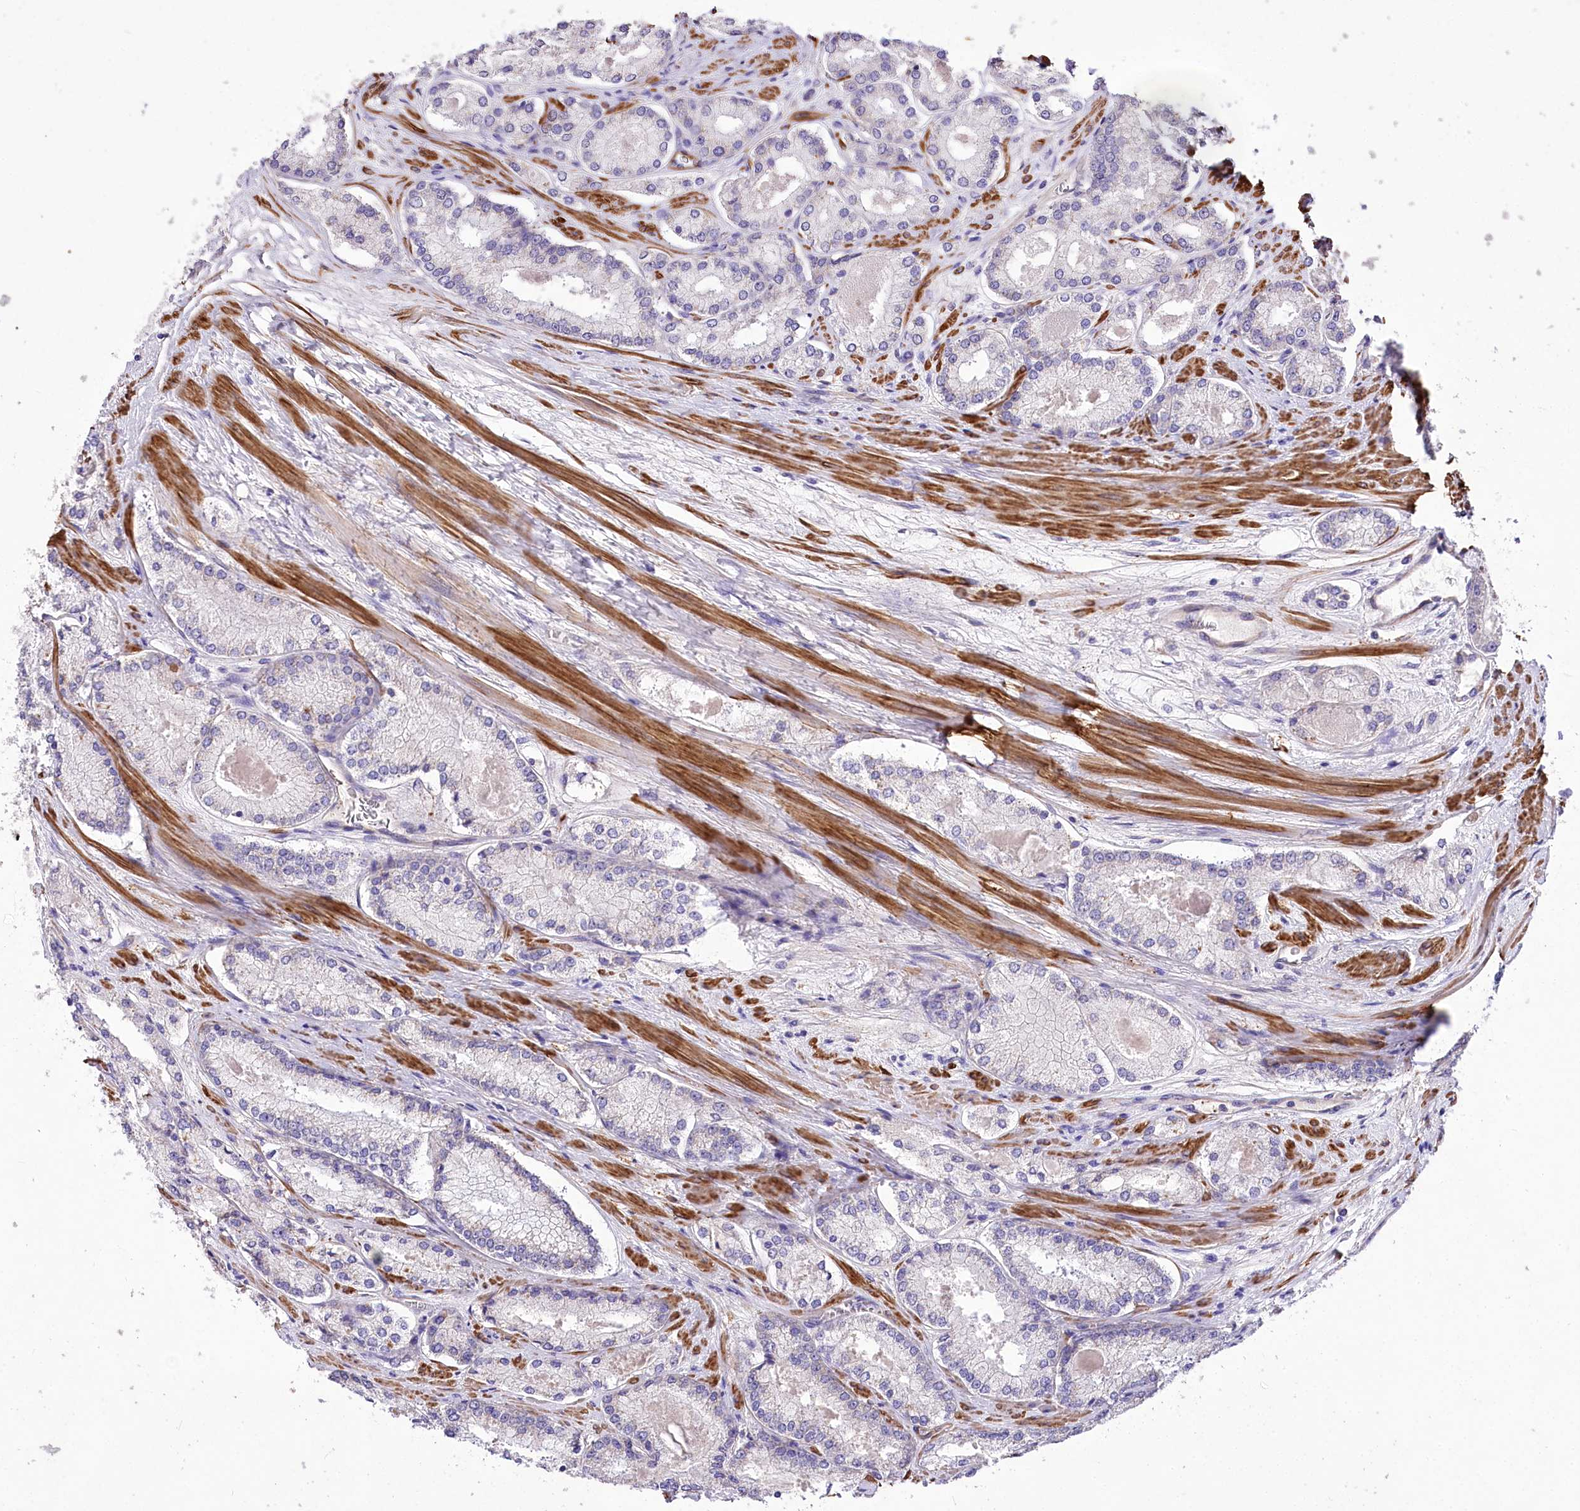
{"staining": {"intensity": "negative", "quantity": "none", "location": "none"}, "tissue": "prostate cancer", "cell_type": "Tumor cells", "image_type": "cancer", "snomed": [{"axis": "morphology", "description": "Adenocarcinoma, Low grade"}, {"axis": "topography", "description": "Prostate"}], "caption": "The IHC micrograph has no significant positivity in tumor cells of low-grade adenocarcinoma (prostate) tissue.", "gene": "RDH16", "patient": {"sex": "male", "age": 74}}